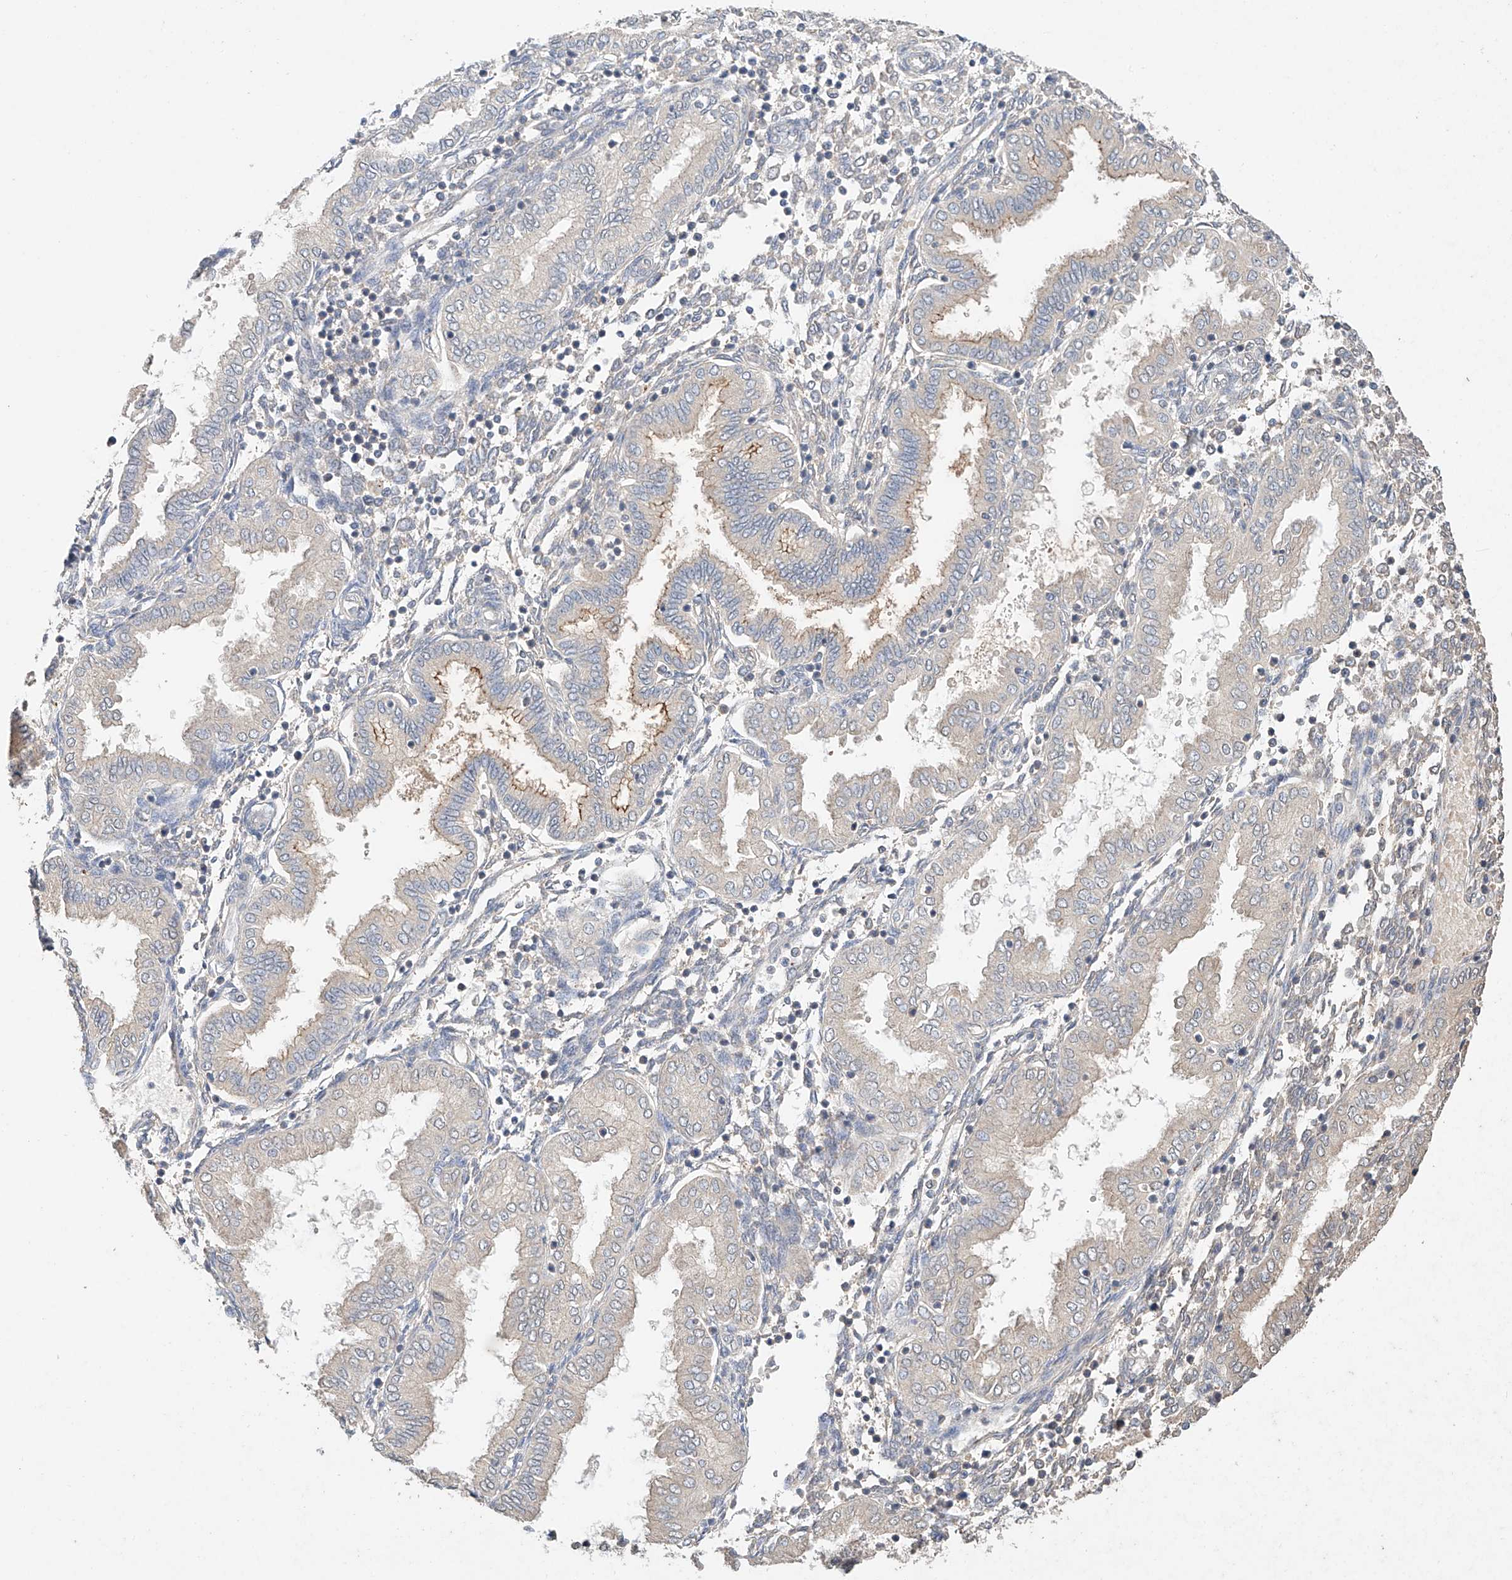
{"staining": {"intensity": "negative", "quantity": "none", "location": "none"}, "tissue": "endometrium", "cell_type": "Cells in endometrial stroma", "image_type": "normal", "snomed": [{"axis": "morphology", "description": "Normal tissue, NOS"}, {"axis": "topography", "description": "Endometrium"}], "caption": "IHC histopathology image of normal endometrium: endometrium stained with DAB displays no significant protein positivity in cells in endometrial stroma.", "gene": "ZFHX2", "patient": {"sex": "female", "age": 53}}